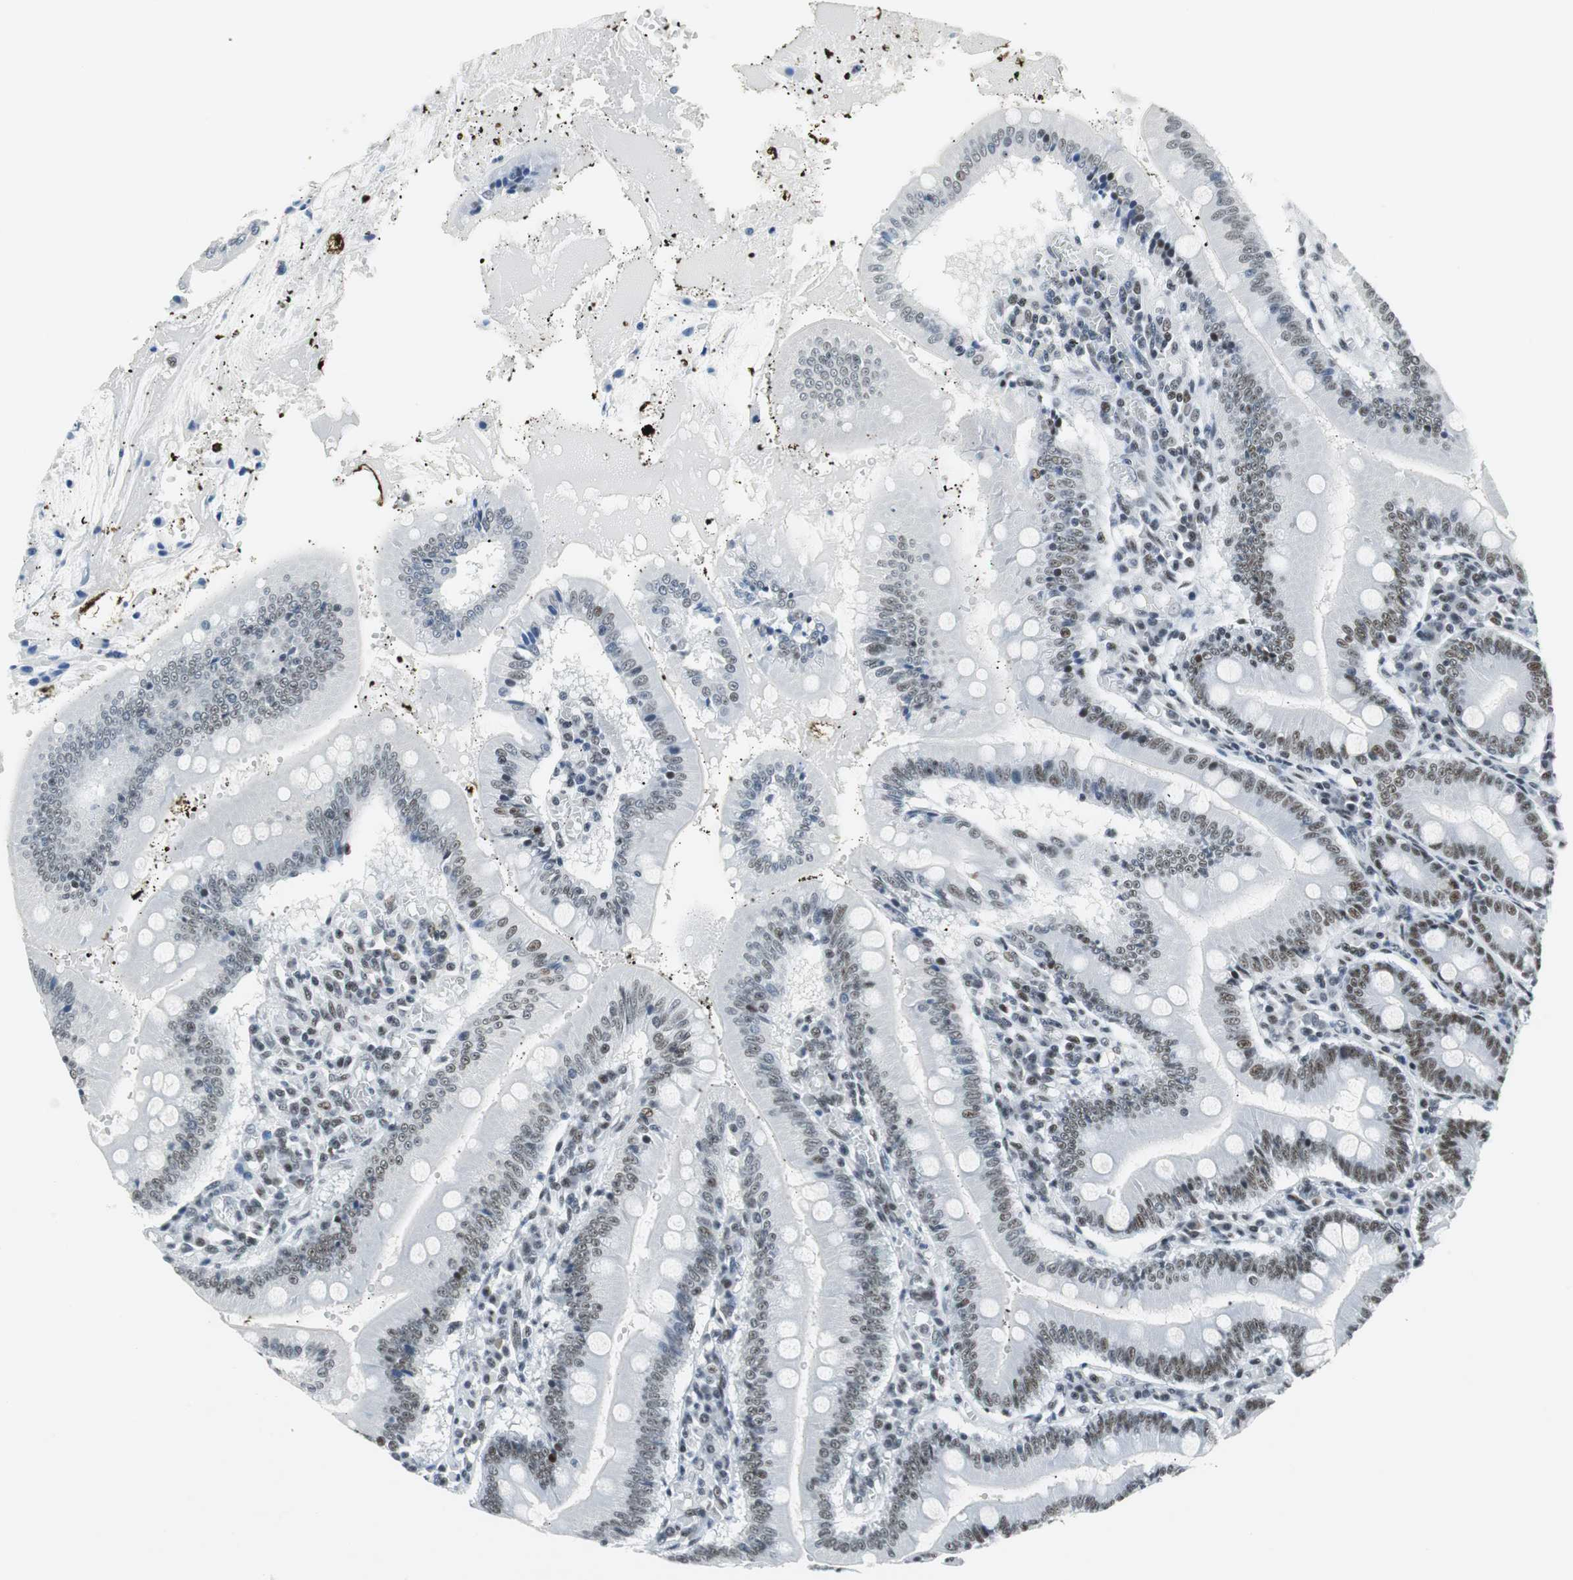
{"staining": {"intensity": "moderate", "quantity": ">75%", "location": "nuclear"}, "tissue": "small intestine", "cell_type": "Glandular cells", "image_type": "normal", "snomed": [{"axis": "morphology", "description": "Normal tissue, NOS"}, {"axis": "topography", "description": "Small intestine"}], "caption": "Moderate nuclear expression is seen in approximately >75% of glandular cells in unremarkable small intestine. (DAB (3,3'-diaminobenzidine) = brown stain, brightfield microscopy at high magnification).", "gene": "HDAC3", "patient": {"sex": "male", "age": 71}}